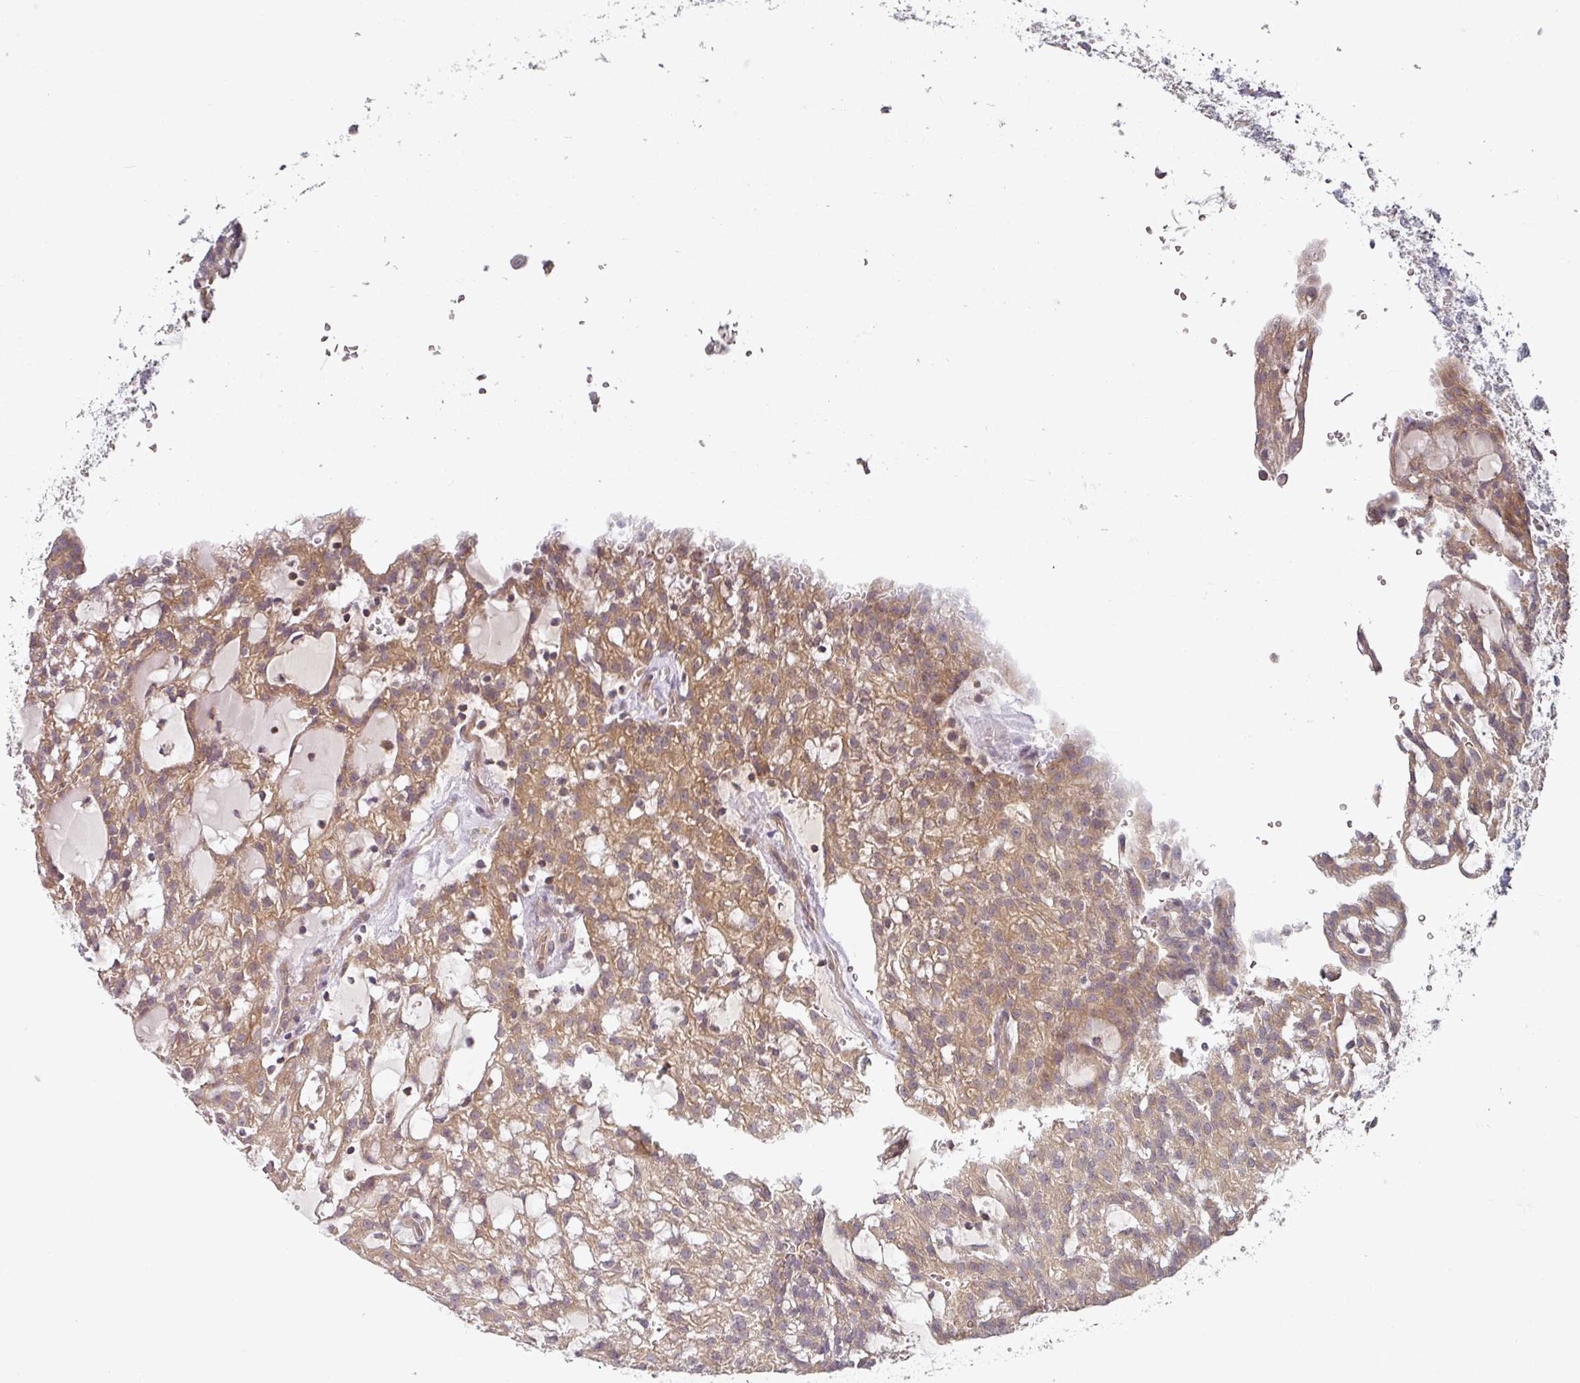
{"staining": {"intensity": "moderate", "quantity": ">75%", "location": "cytoplasmic/membranous"}, "tissue": "renal cancer", "cell_type": "Tumor cells", "image_type": "cancer", "snomed": [{"axis": "morphology", "description": "Adenocarcinoma, NOS"}, {"axis": "topography", "description": "Kidney"}], "caption": "Renal cancer was stained to show a protein in brown. There is medium levels of moderate cytoplasmic/membranous staining in about >75% of tumor cells.", "gene": "MAP2K2", "patient": {"sex": "male", "age": 63}}